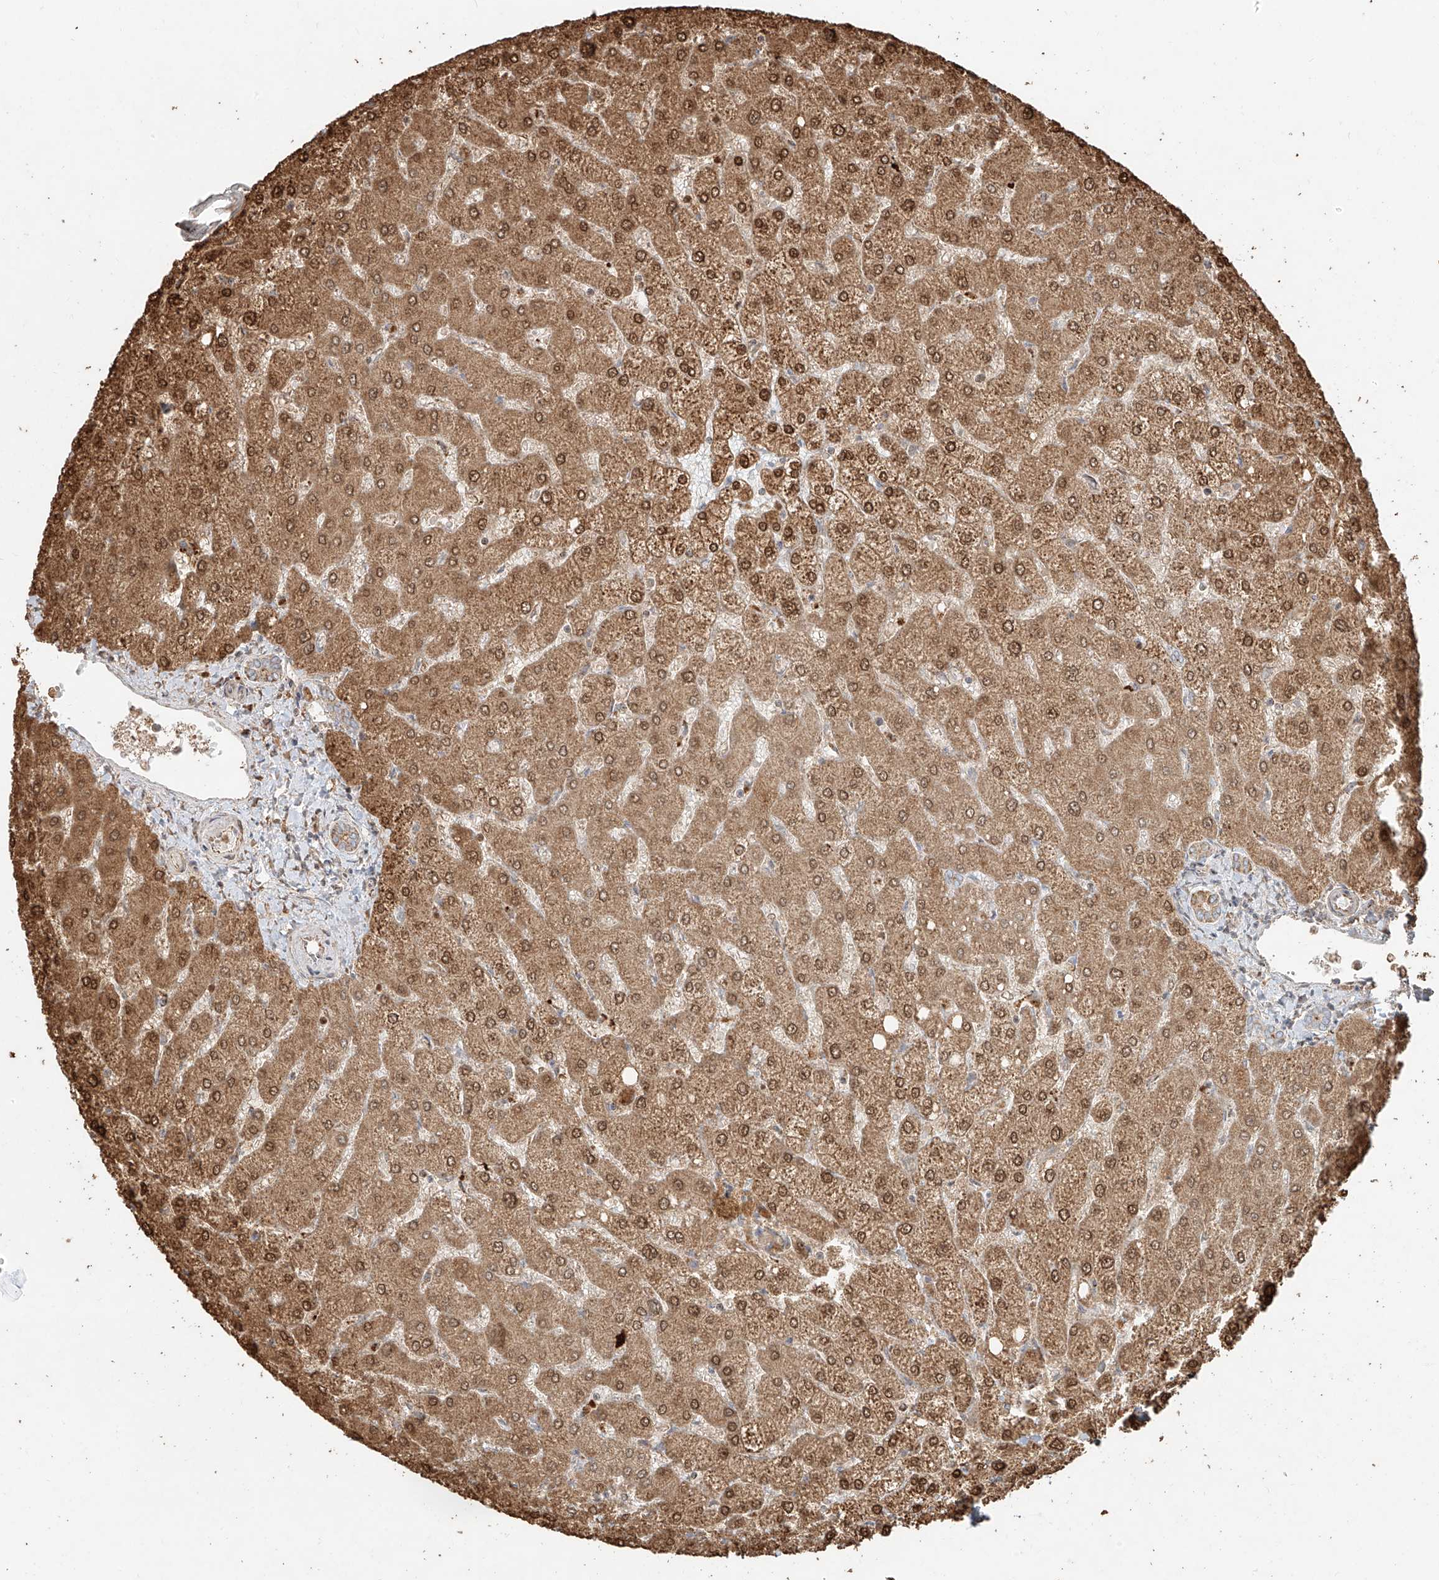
{"staining": {"intensity": "moderate", "quantity": ">75%", "location": "cytoplasmic/membranous"}, "tissue": "liver", "cell_type": "Cholangiocytes", "image_type": "normal", "snomed": [{"axis": "morphology", "description": "Normal tissue, NOS"}, {"axis": "topography", "description": "Liver"}], "caption": "Protein expression analysis of normal human liver reveals moderate cytoplasmic/membranous positivity in about >75% of cholangiocytes.", "gene": "EFNB1", "patient": {"sex": "female", "age": 54}}